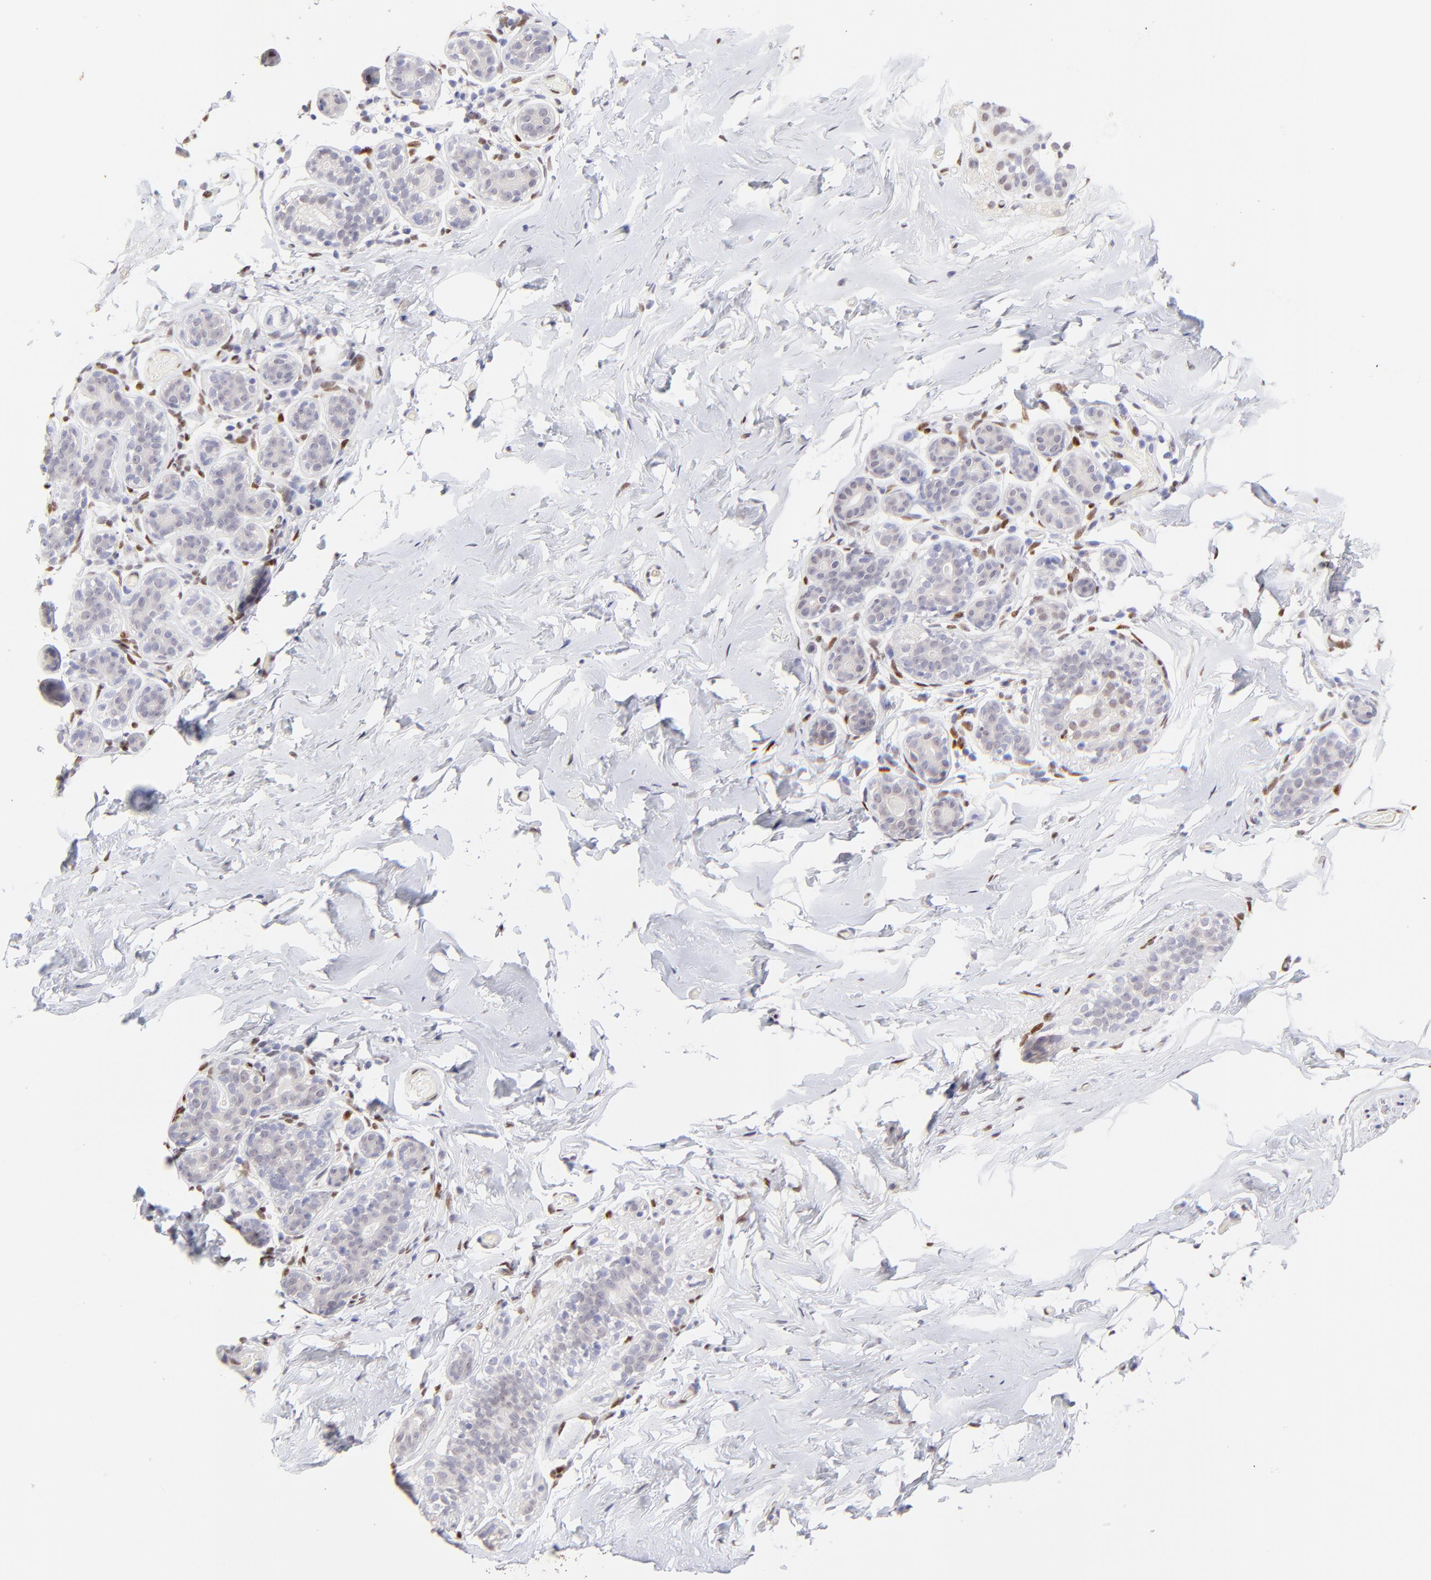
{"staining": {"intensity": "negative", "quantity": "none", "location": "none"}, "tissue": "breast", "cell_type": "Adipocytes", "image_type": "normal", "snomed": [{"axis": "morphology", "description": "Normal tissue, NOS"}, {"axis": "topography", "description": "Breast"}, {"axis": "topography", "description": "Soft tissue"}], "caption": "The immunohistochemistry (IHC) histopathology image has no significant positivity in adipocytes of breast.", "gene": "KLF4", "patient": {"sex": "female", "age": 75}}